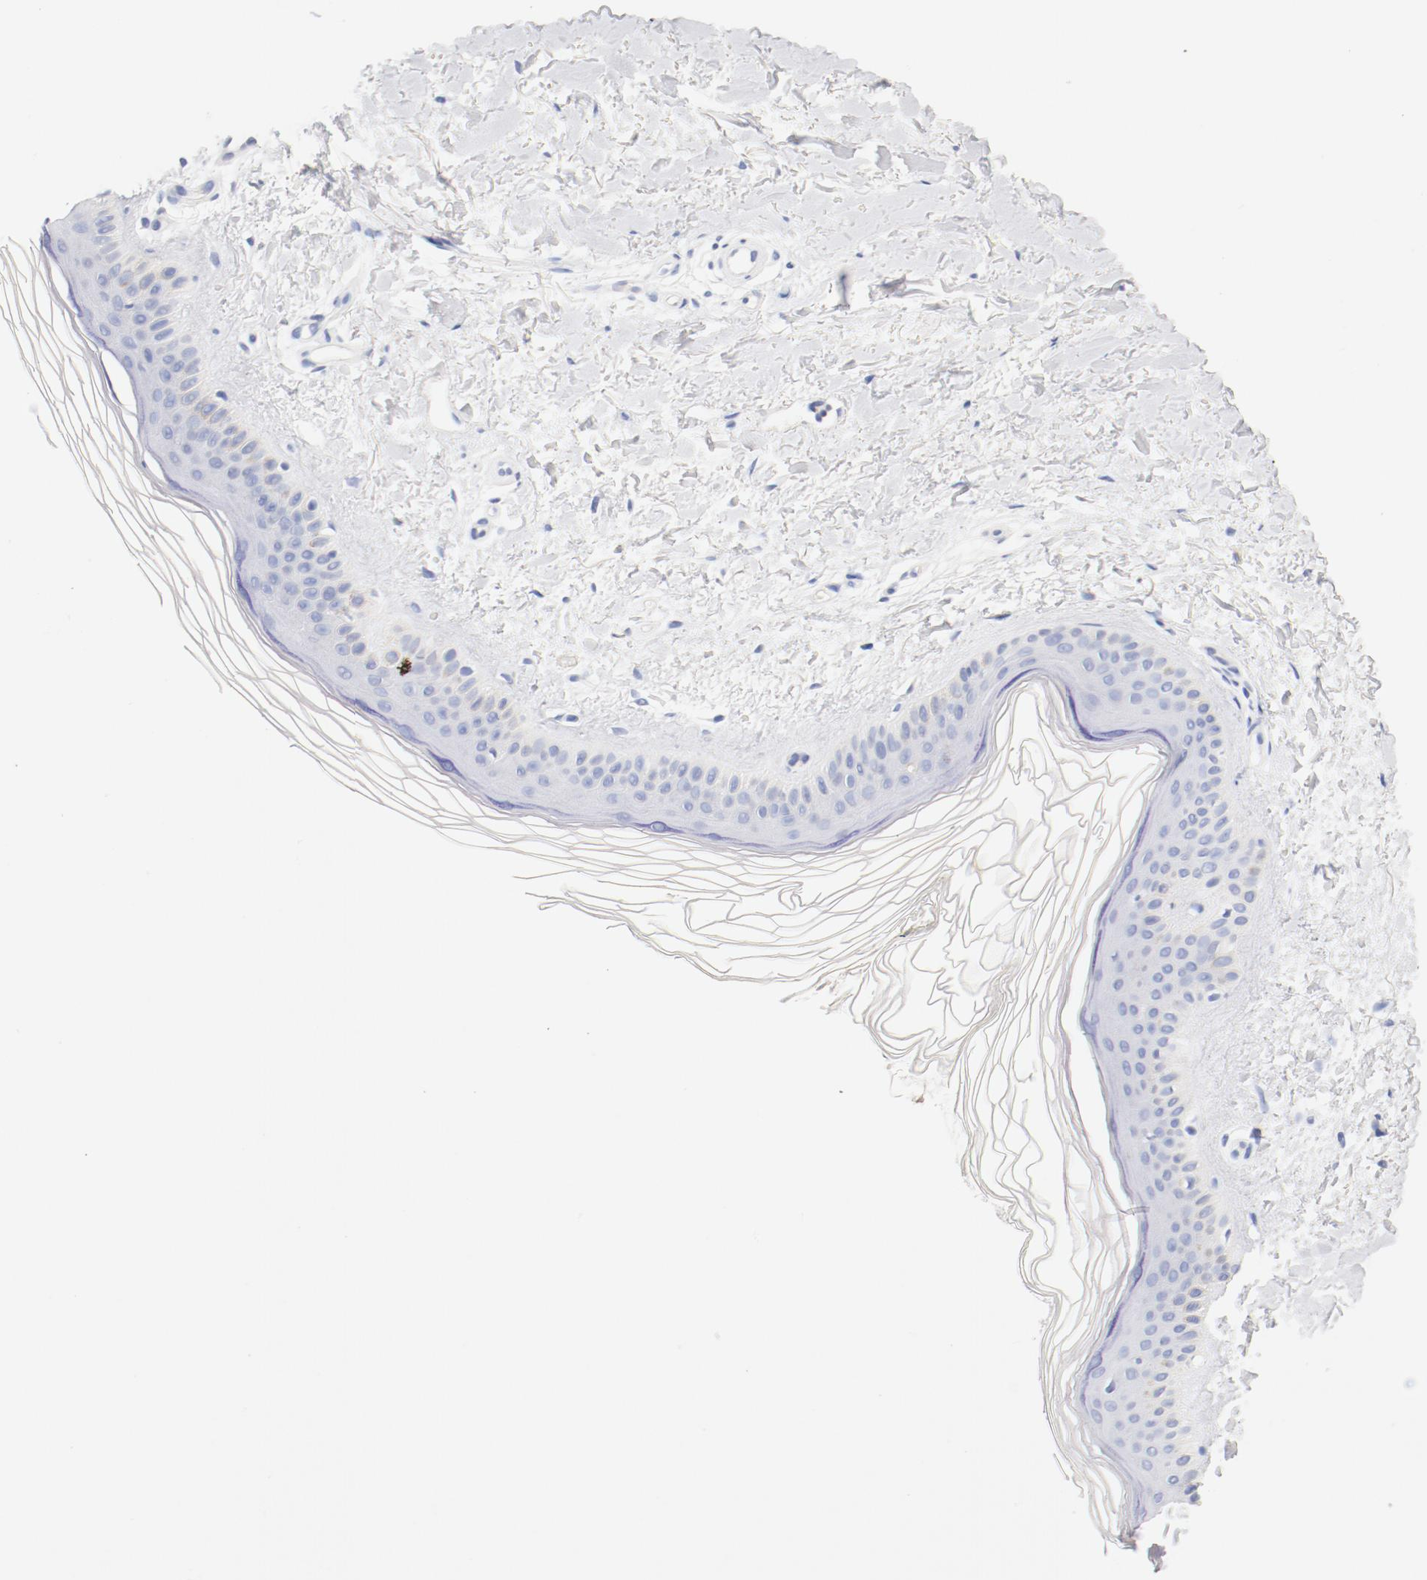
{"staining": {"intensity": "negative", "quantity": "none", "location": "none"}, "tissue": "skin", "cell_type": "Fibroblasts", "image_type": "normal", "snomed": [{"axis": "morphology", "description": "Normal tissue, NOS"}, {"axis": "topography", "description": "Skin"}], "caption": "There is no significant expression in fibroblasts of skin. Nuclei are stained in blue.", "gene": "HOMER1", "patient": {"sex": "female", "age": 19}}